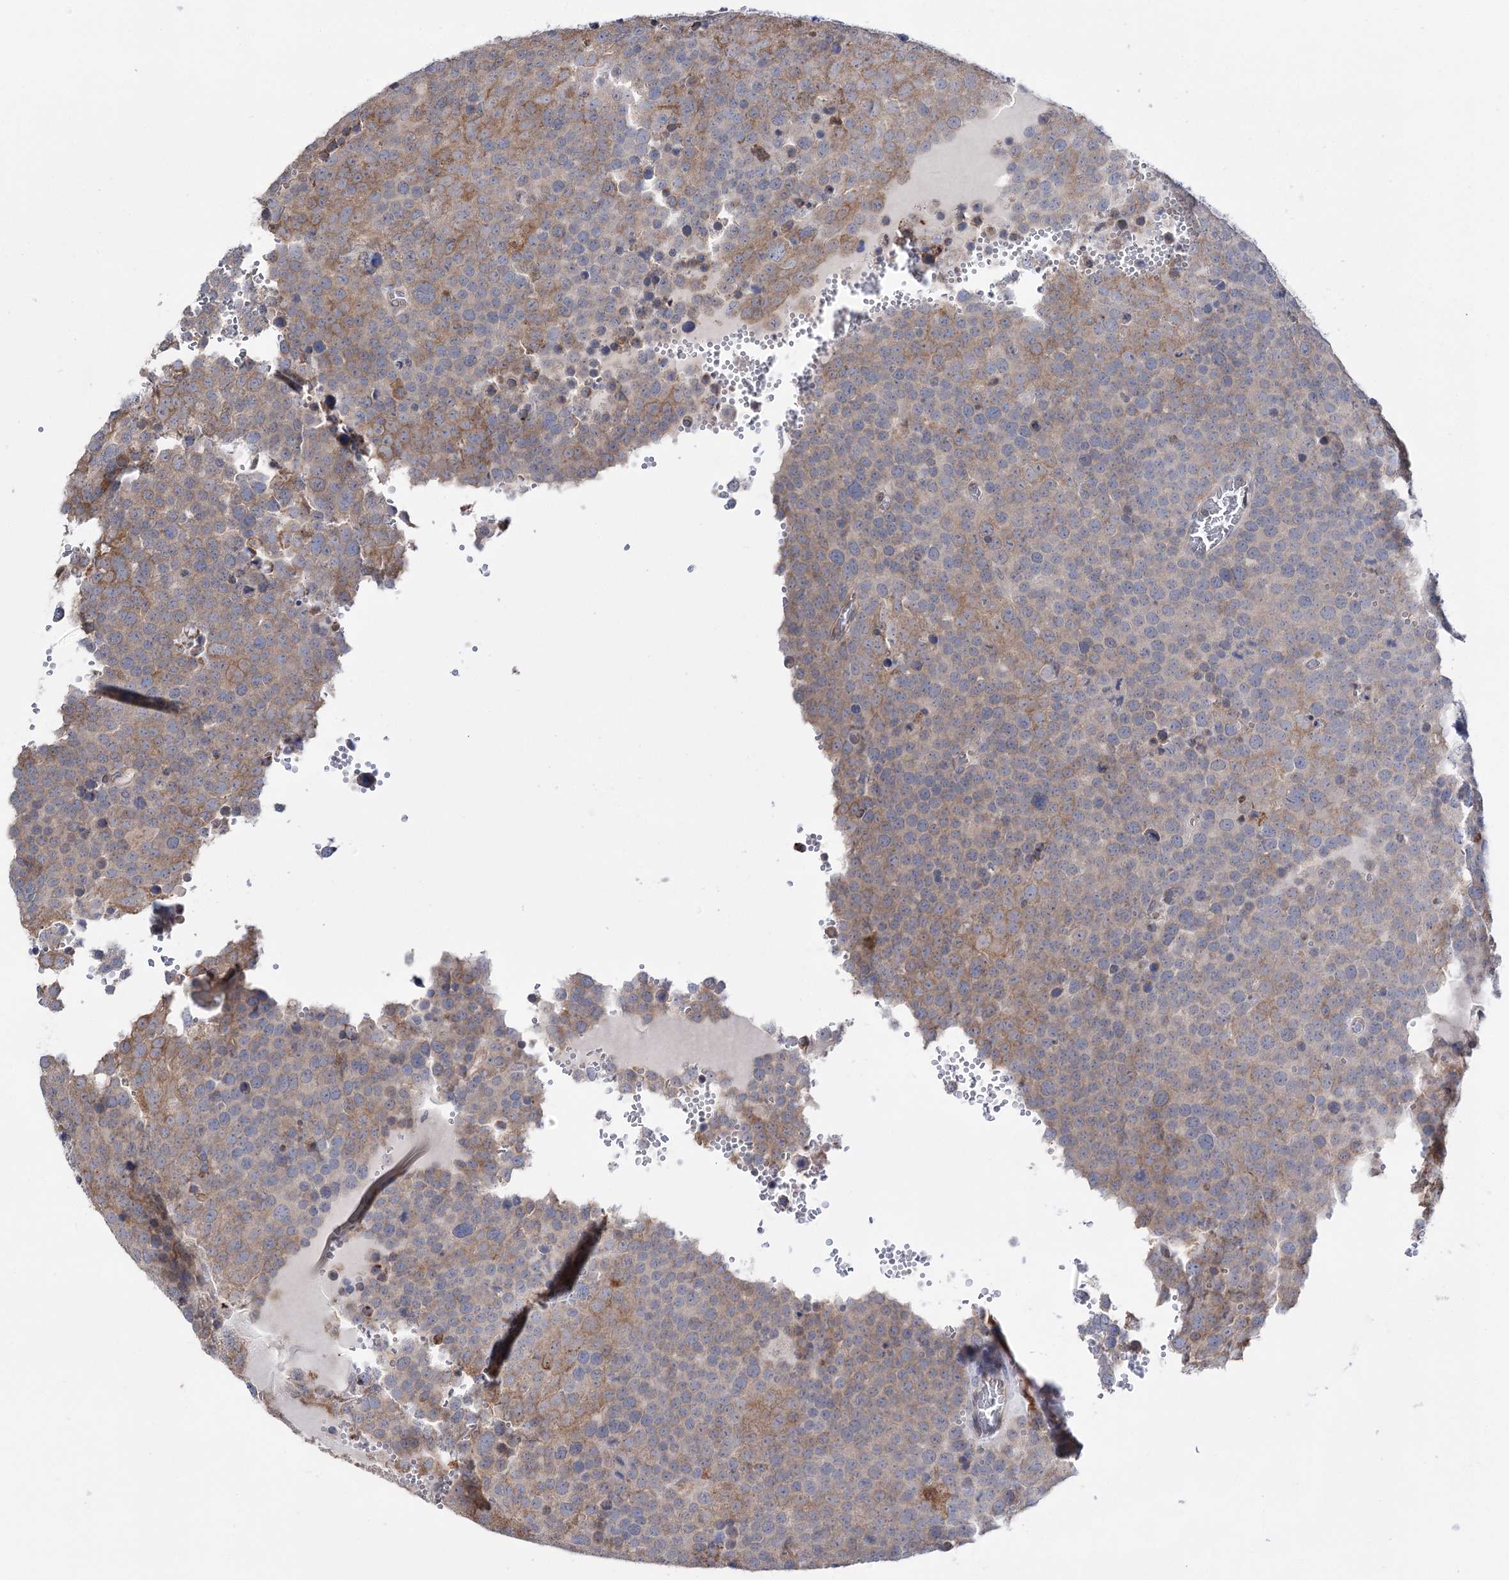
{"staining": {"intensity": "moderate", "quantity": "25%-75%", "location": "cytoplasmic/membranous"}, "tissue": "testis cancer", "cell_type": "Tumor cells", "image_type": "cancer", "snomed": [{"axis": "morphology", "description": "Seminoma, NOS"}, {"axis": "topography", "description": "Testis"}], "caption": "About 25%-75% of tumor cells in human seminoma (testis) demonstrate moderate cytoplasmic/membranous protein positivity as visualized by brown immunohistochemical staining.", "gene": "PTER", "patient": {"sex": "male", "age": 71}}